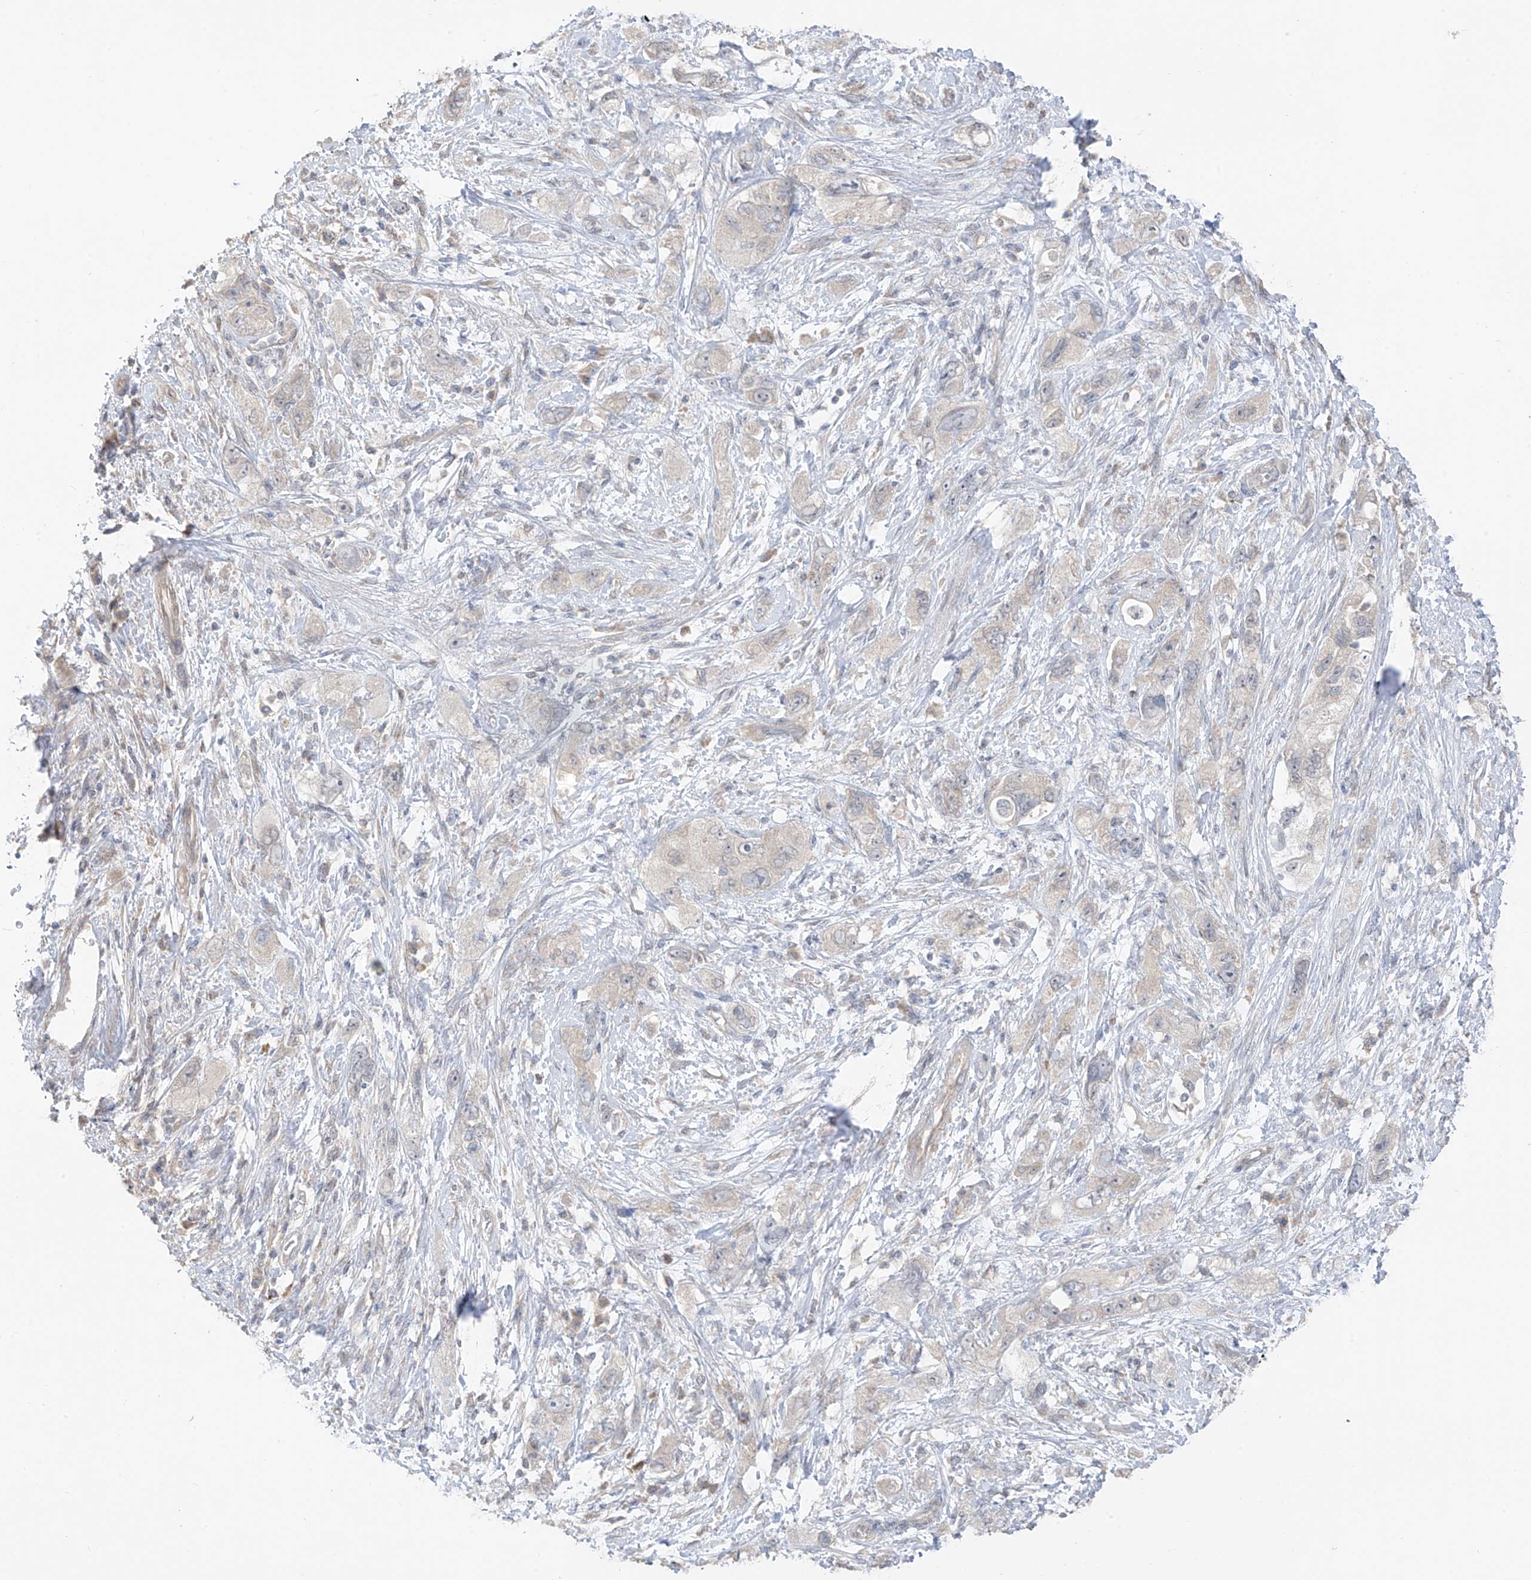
{"staining": {"intensity": "negative", "quantity": "none", "location": "none"}, "tissue": "pancreatic cancer", "cell_type": "Tumor cells", "image_type": "cancer", "snomed": [{"axis": "morphology", "description": "Adenocarcinoma, NOS"}, {"axis": "topography", "description": "Pancreas"}], "caption": "Immunohistochemistry of human pancreatic adenocarcinoma reveals no expression in tumor cells.", "gene": "NALCN", "patient": {"sex": "female", "age": 73}}